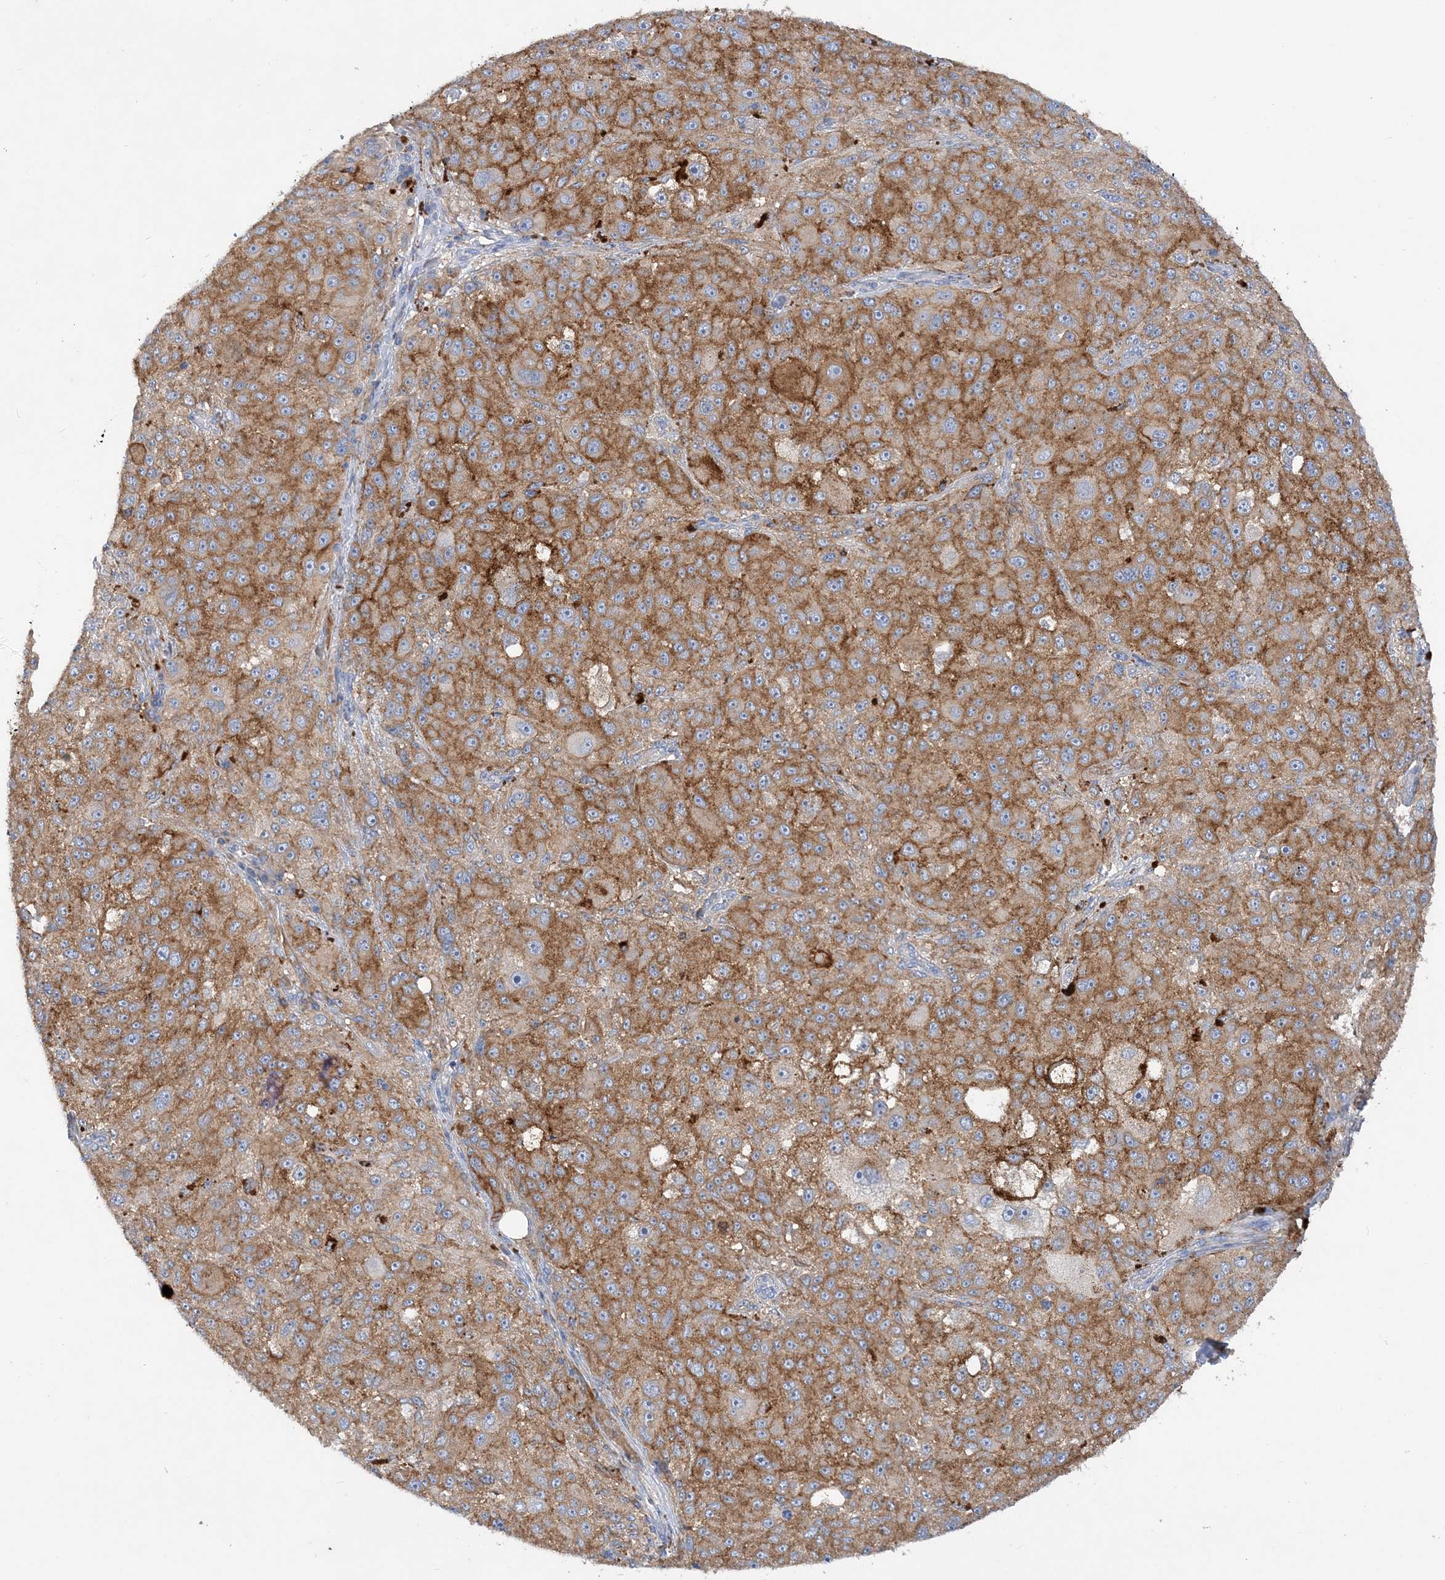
{"staining": {"intensity": "moderate", "quantity": ">75%", "location": "cytoplasmic/membranous"}, "tissue": "melanoma", "cell_type": "Tumor cells", "image_type": "cancer", "snomed": [{"axis": "morphology", "description": "Necrosis, NOS"}, {"axis": "morphology", "description": "Malignant melanoma, NOS"}, {"axis": "topography", "description": "Skin"}], "caption": "Melanoma tissue exhibits moderate cytoplasmic/membranous staining in about >75% of tumor cells The staining was performed using DAB to visualize the protein expression in brown, while the nuclei were stained in blue with hematoxylin (Magnification: 20x).", "gene": "GRINA", "patient": {"sex": "female", "age": 87}}